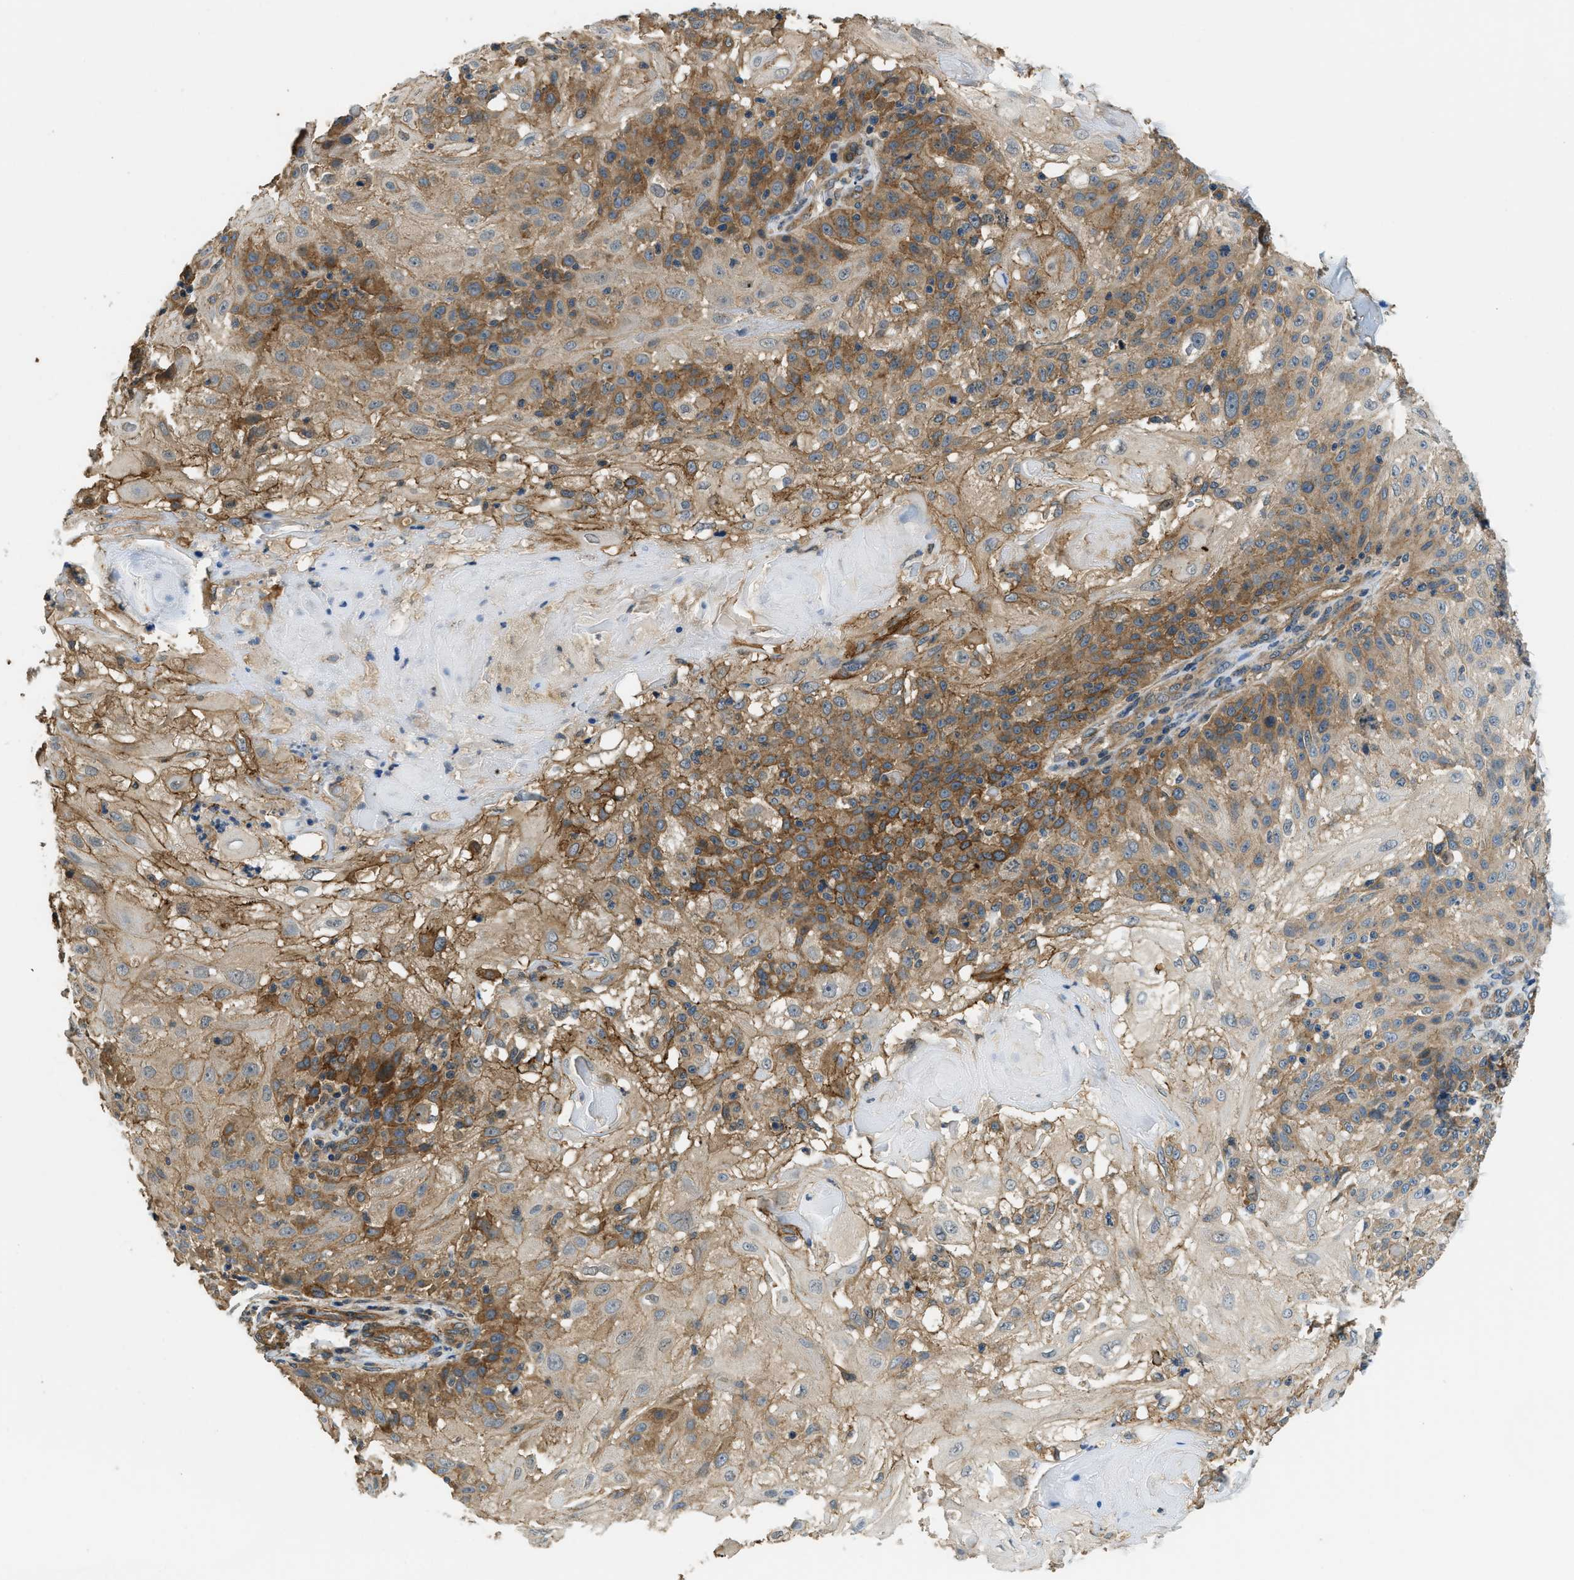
{"staining": {"intensity": "moderate", "quantity": ">75%", "location": "cytoplasmic/membranous"}, "tissue": "skin cancer", "cell_type": "Tumor cells", "image_type": "cancer", "snomed": [{"axis": "morphology", "description": "Normal tissue, NOS"}, {"axis": "morphology", "description": "Squamous cell carcinoma, NOS"}, {"axis": "topography", "description": "Skin"}], "caption": "Brown immunohistochemical staining in skin cancer exhibits moderate cytoplasmic/membranous staining in about >75% of tumor cells.", "gene": "CGN", "patient": {"sex": "female", "age": 83}}